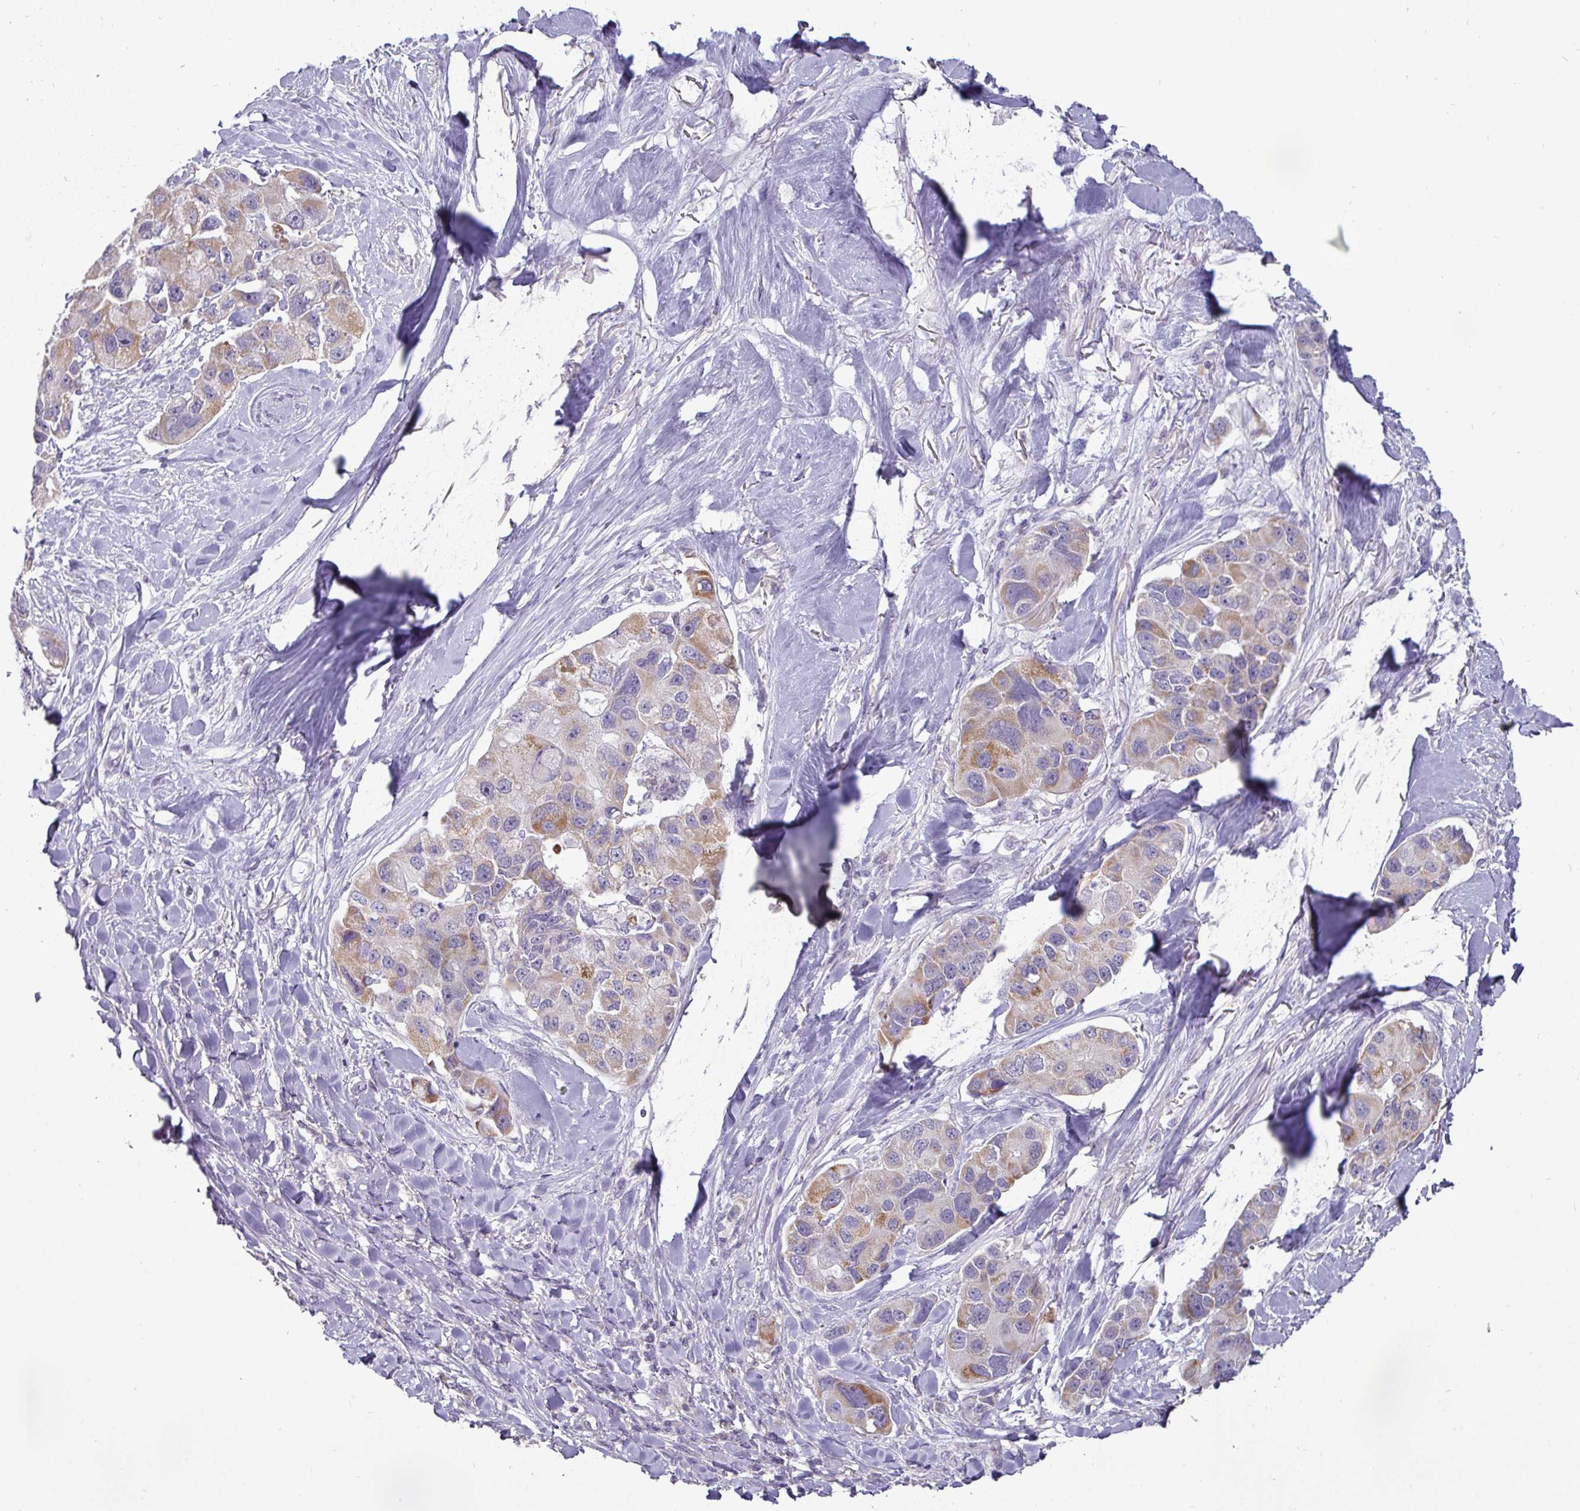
{"staining": {"intensity": "moderate", "quantity": "25%-75%", "location": "cytoplasmic/membranous"}, "tissue": "lung cancer", "cell_type": "Tumor cells", "image_type": "cancer", "snomed": [{"axis": "morphology", "description": "Adenocarcinoma, NOS"}, {"axis": "topography", "description": "Lung"}], "caption": "IHC micrograph of human lung cancer (adenocarcinoma) stained for a protein (brown), which shows medium levels of moderate cytoplasmic/membranous expression in approximately 25%-75% of tumor cells.", "gene": "TRAPPC1", "patient": {"sex": "female", "age": 54}}